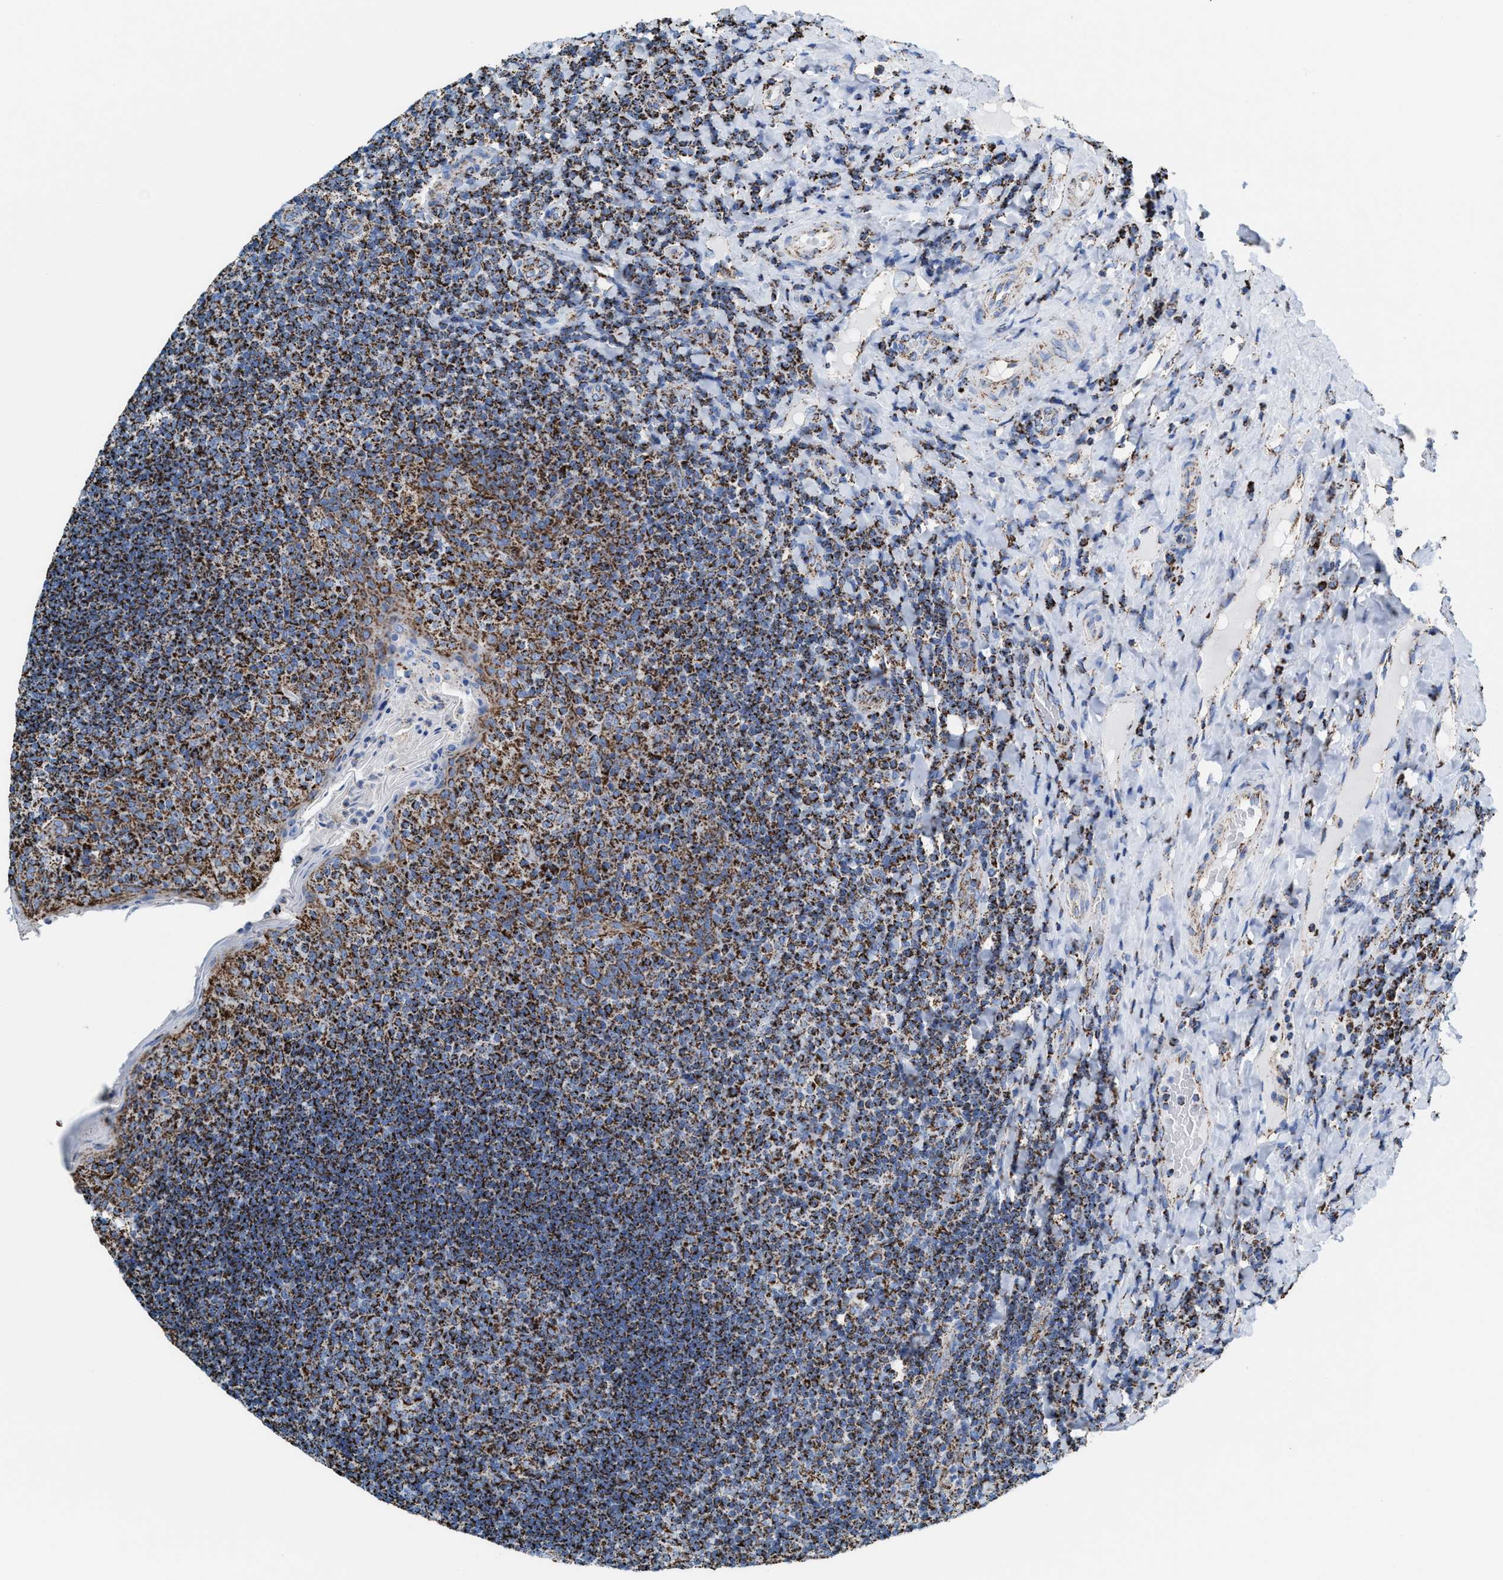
{"staining": {"intensity": "moderate", "quantity": ">75%", "location": "cytoplasmic/membranous"}, "tissue": "tonsil", "cell_type": "Germinal center cells", "image_type": "normal", "snomed": [{"axis": "morphology", "description": "Normal tissue, NOS"}, {"axis": "topography", "description": "Tonsil"}], "caption": "This image reveals immunohistochemistry staining of unremarkable human tonsil, with medium moderate cytoplasmic/membranous staining in approximately >75% of germinal center cells.", "gene": "ECHS1", "patient": {"sex": "male", "age": 17}}